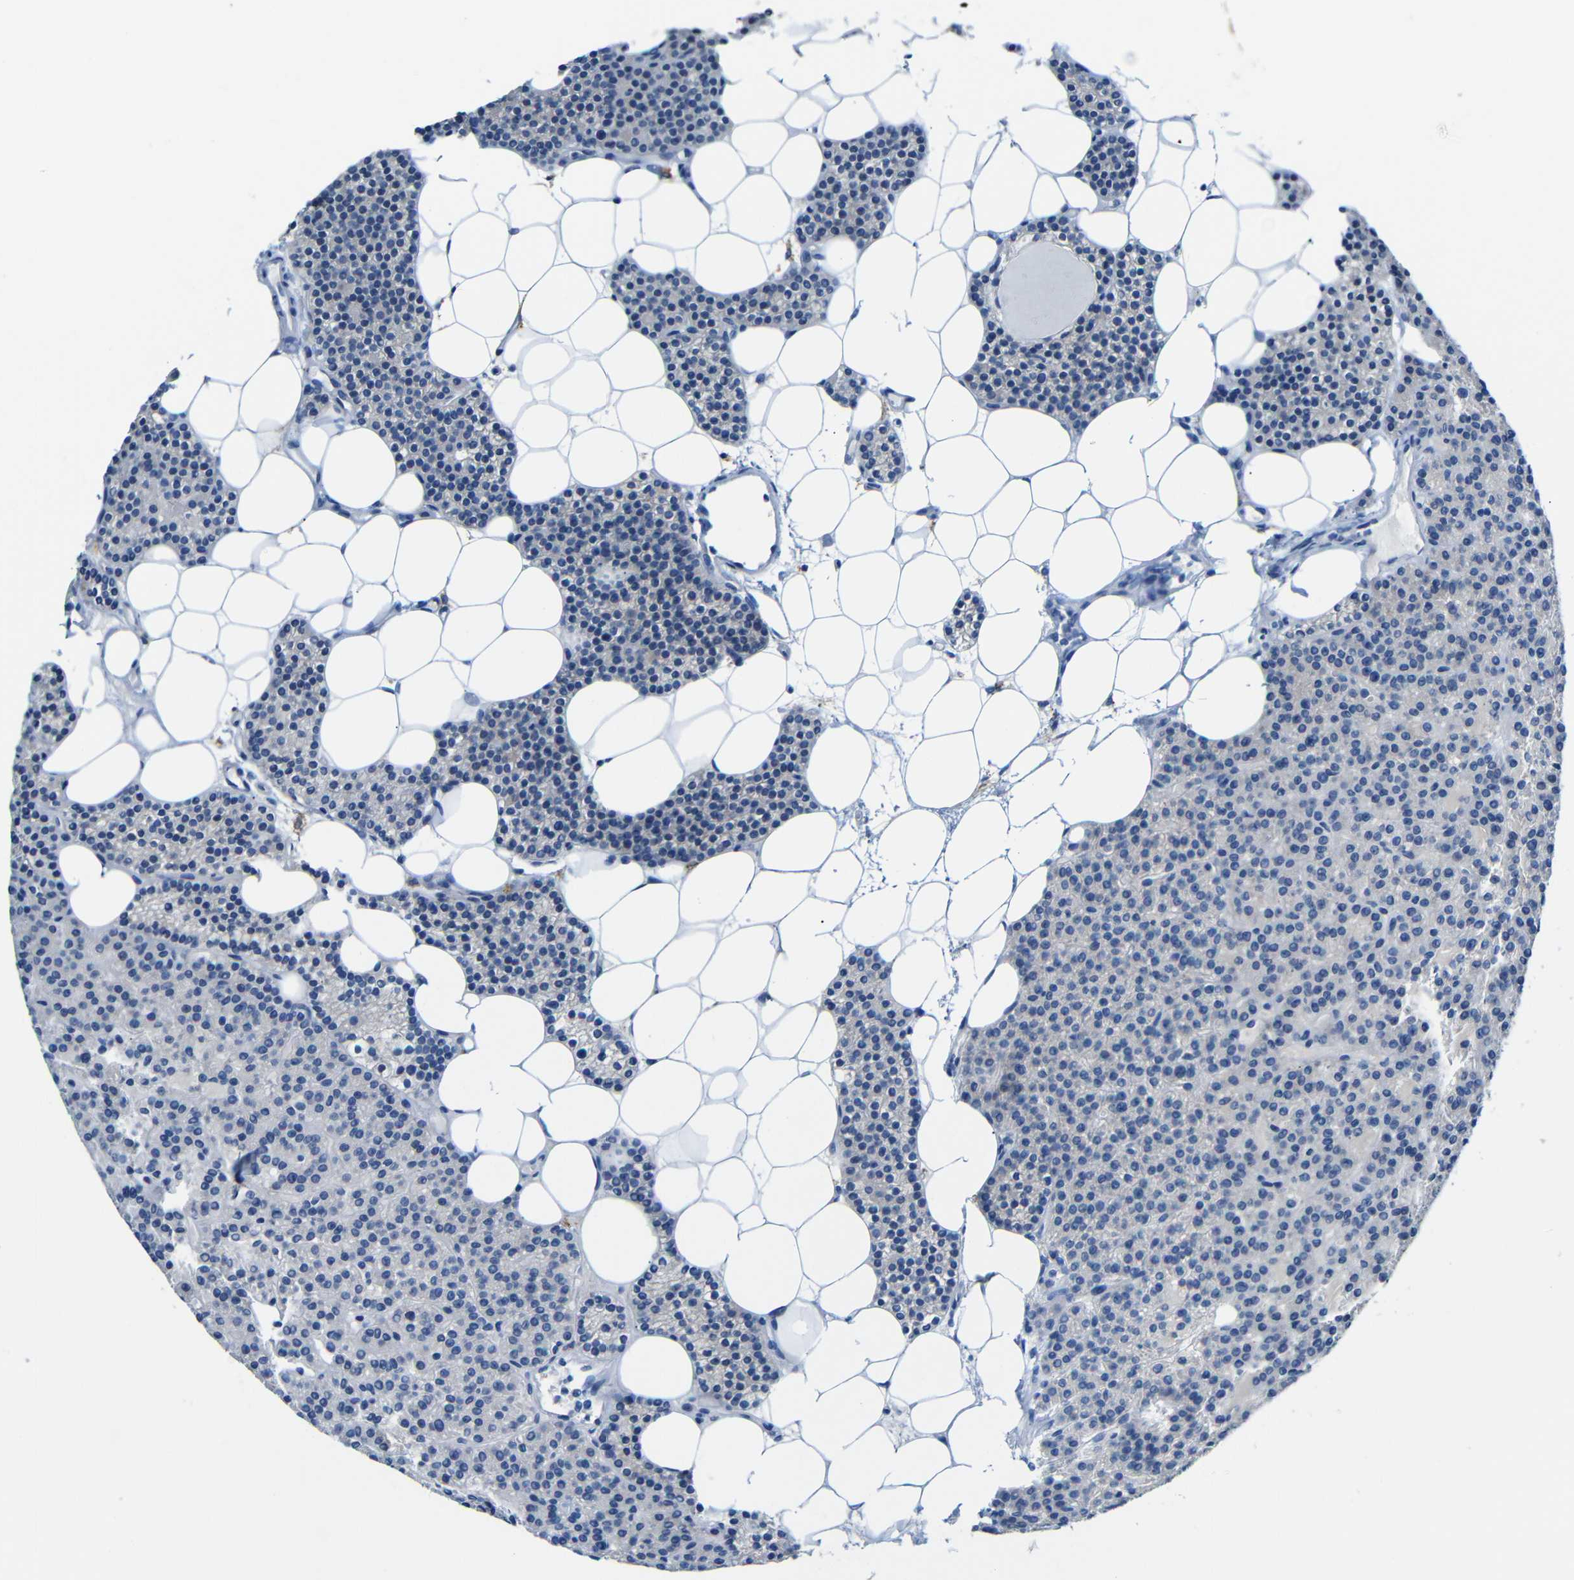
{"staining": {"intensity": "weak", "quantity": "<25%", "location": "cytoplasmic/membranous"}, "tissue": "parathyroid gland", "cell_type": "Glandular cells", "image_type": "normal", "snomed": [{"axis": "morphology", "description": "Normal tissue, NOS"}, {"axis": "morphology", "description": "Adenoma, NOS"}, {"axis": "topography", "description": "Parathyroid gland"}], "caption": "DAB (3,3'-diaminobenzidine) immunohistochemical staining of benign parathyroid gland exhibits no significant expression in glandular cells. Nuclei are stained in blue.", "gene": "C1orf210", "patient": {"sex": "female", "age": 51}}